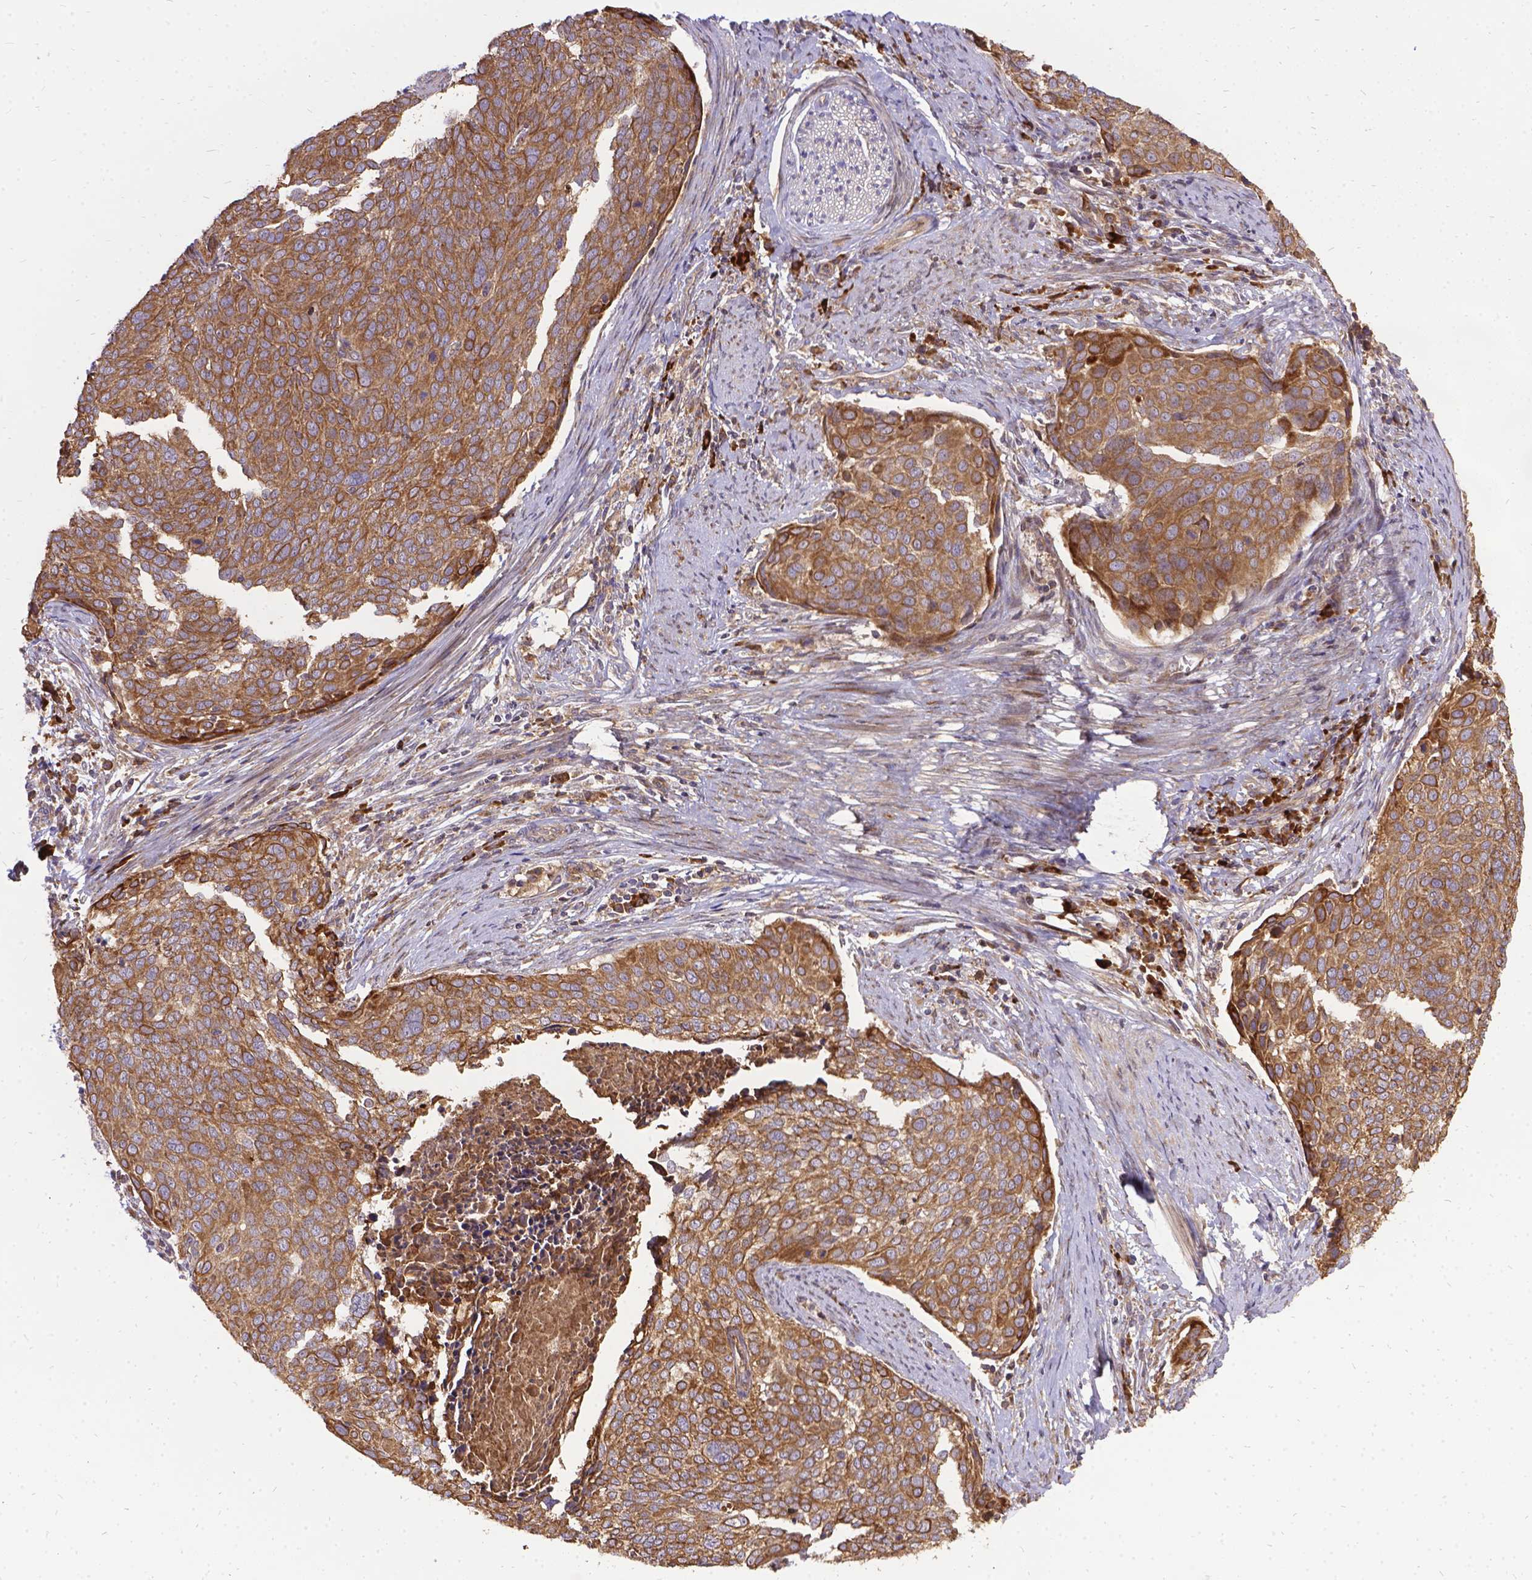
{"staining": {"intensity": "weak", "quantity": ">75%", "location": "cytoplasmic/membranous"}, "tissue": "cervical cancer", "cell_type": "Tumor cells", "image_type": "cancer", "snomed": [{"axis": "morphology", "description": "Squamous cell carcinoma, NOS"}, {"axis": "topography", "description": "Cervix"}], "caption": "Protein expression analysis of squamous cell carcinoma (cervical) exhibits weak cytoplasmic/membranous staining in about >75% of tumor cells.", "gene": "DENND6A", "patient": {"sex": "female", "age": 39}}